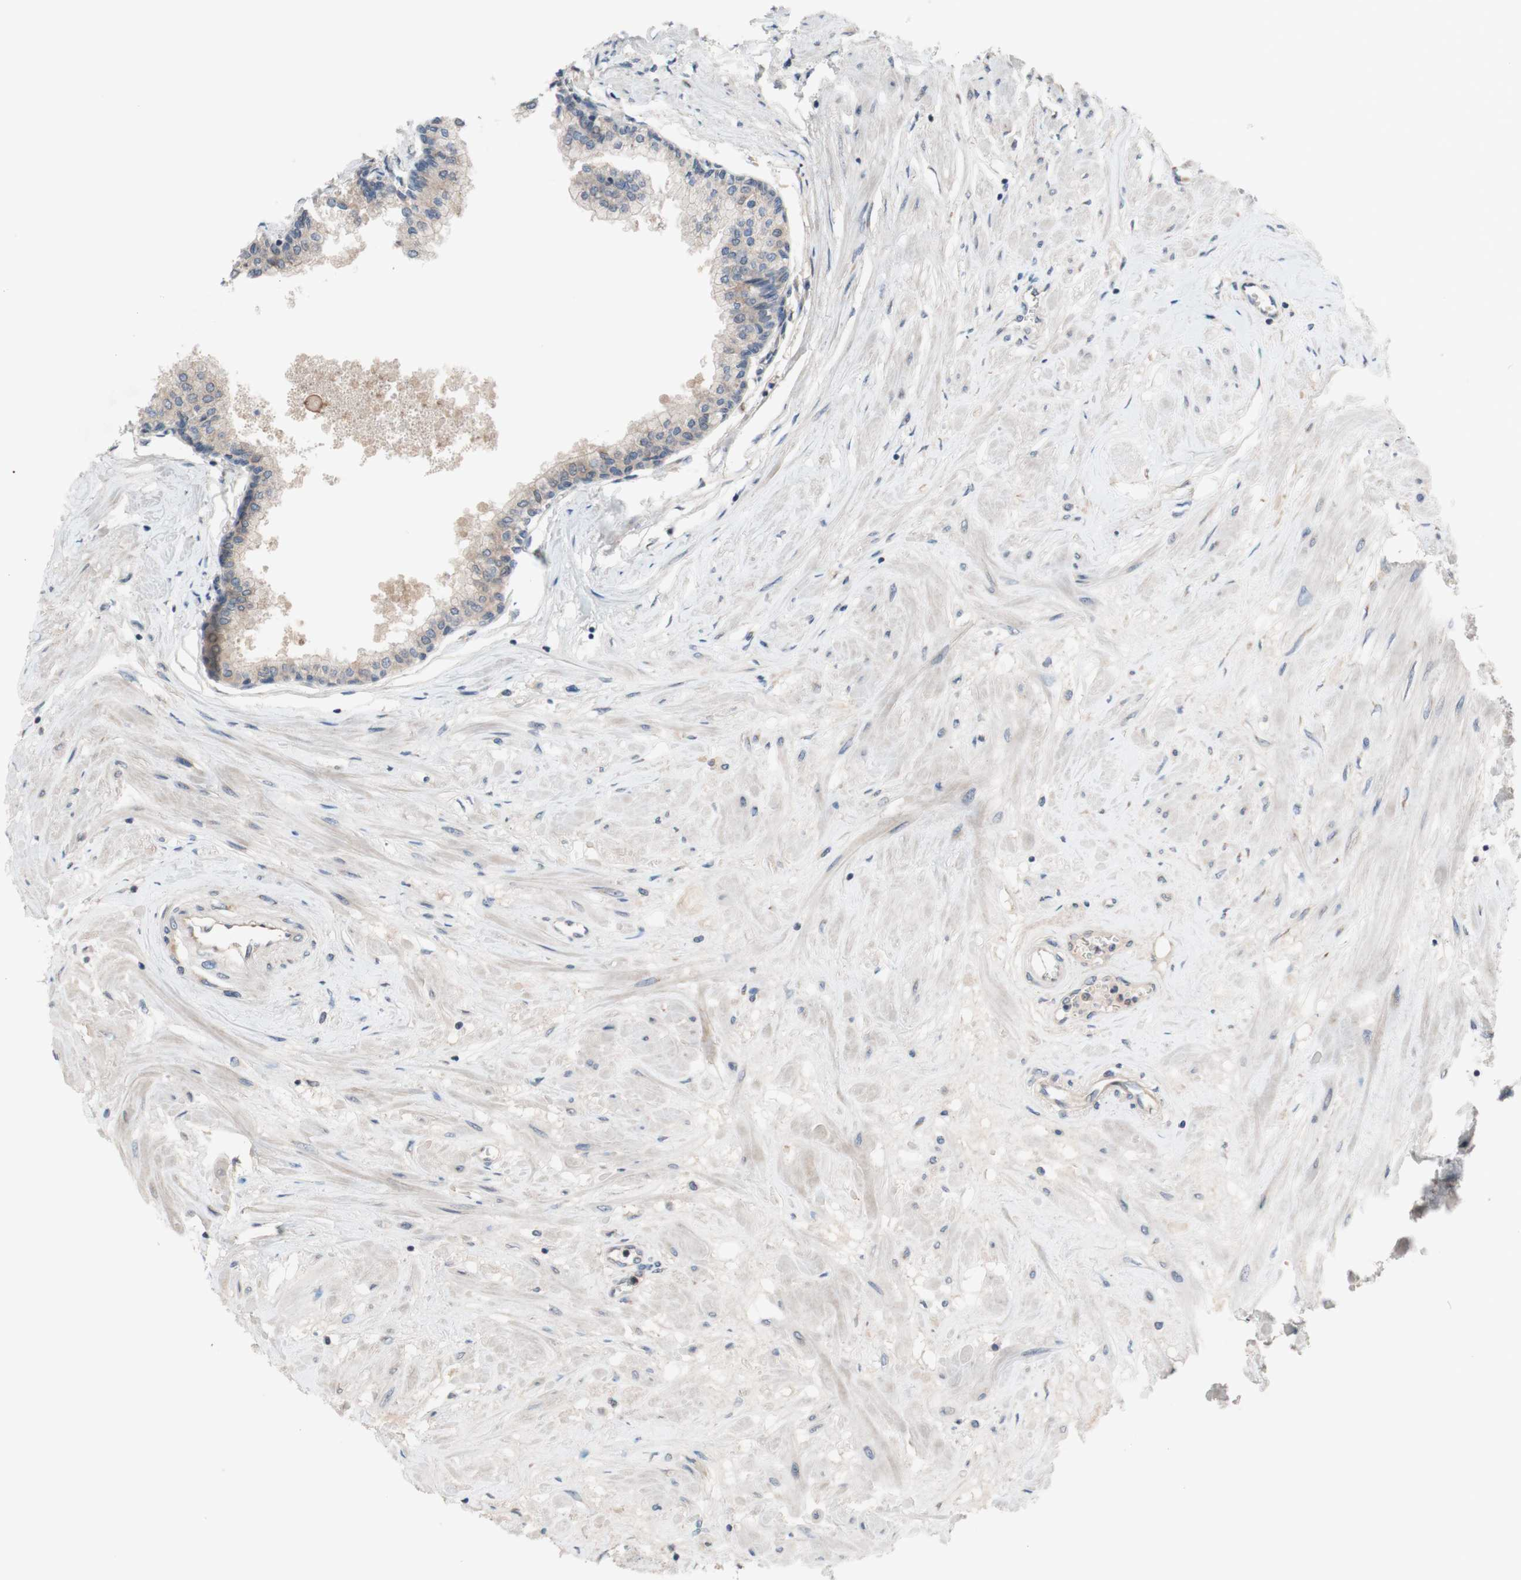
{"staining": {"intensity": "weak", "quantity": "25%-75%", "location": "cytoplasmic/membranous"}, "tissue": "prostate", "cell_type": "Glandular cells", "image_type": "normal", "snomed": [{"axis": "morphology", "description": "Normal tissue, NOS"}, {"axis": "topography", "description": "Prostate"}, {"axis": "topography", "description": "Seminal veicle"}], "caption": "Protein expression analysis of unremarkable prostate shows weak cytoplasmic/membranous expression in approximately 25%-75% of glandular cells. The protein of interest is stained brown, and the nuclei are stained in blue (DAB (3,3'-diaminobenzidine) IHC with brightfield microscopy, high magnification).", "gene": "CD55", "patient": {"sex": "male", "age": 60}}